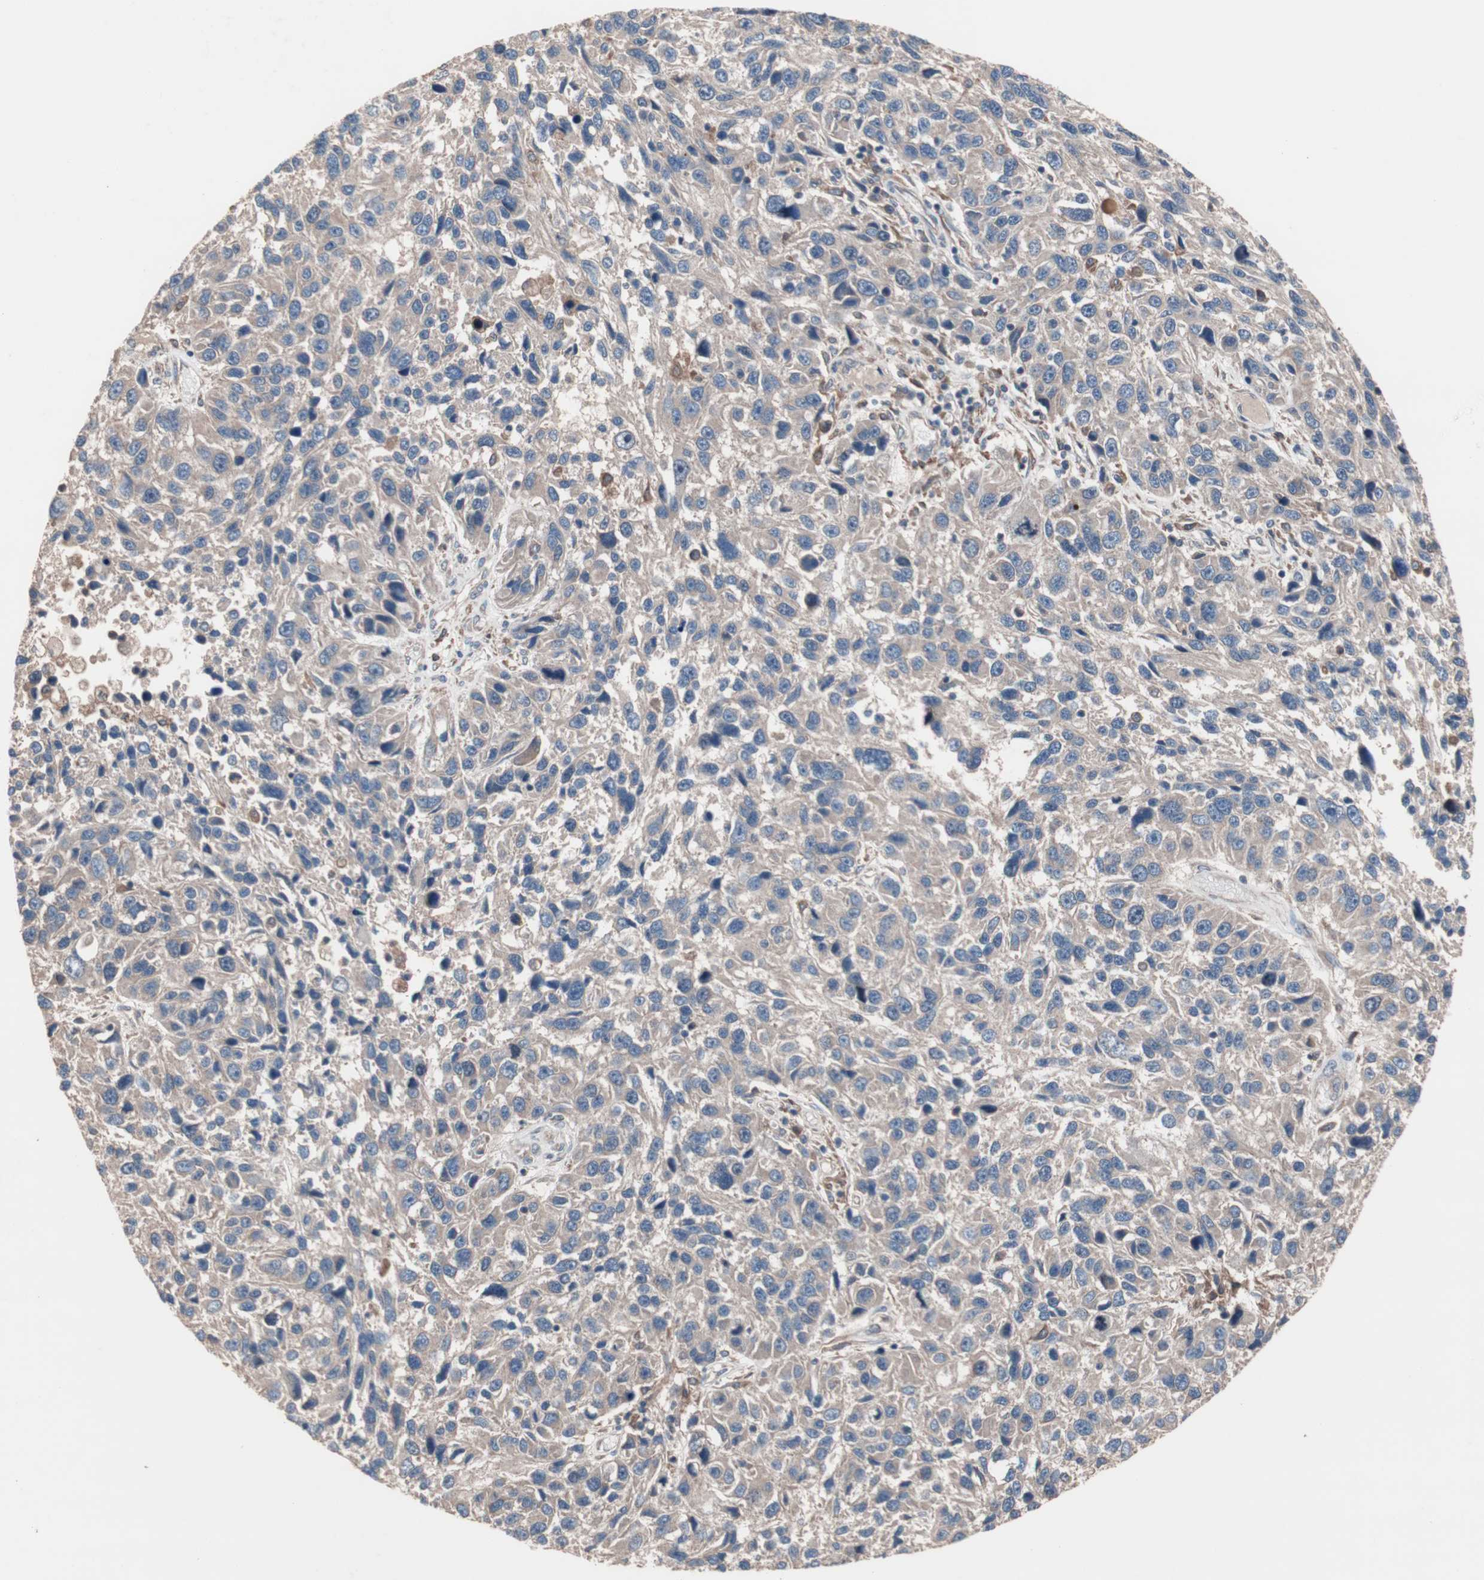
{"staining": {"intensity": "negative", "quantity": "none", "location": "none"}, "tissue": "melanoma", "cell_type": "Tumor cells", "image_type": "cancer", "snomed": [{"axis": "morphology", "description": "Malignant melanoma, NOS"}, {"axis": "topography", "description": "Skin"}], "caption": "DAB (3,3'-diaminobenzidine) immunohistochemical staining of human malignant melanoma shows no significant staining in tumor cells.", "gene": "ATG7", "patient": {"sex": "male", "age": 53}}